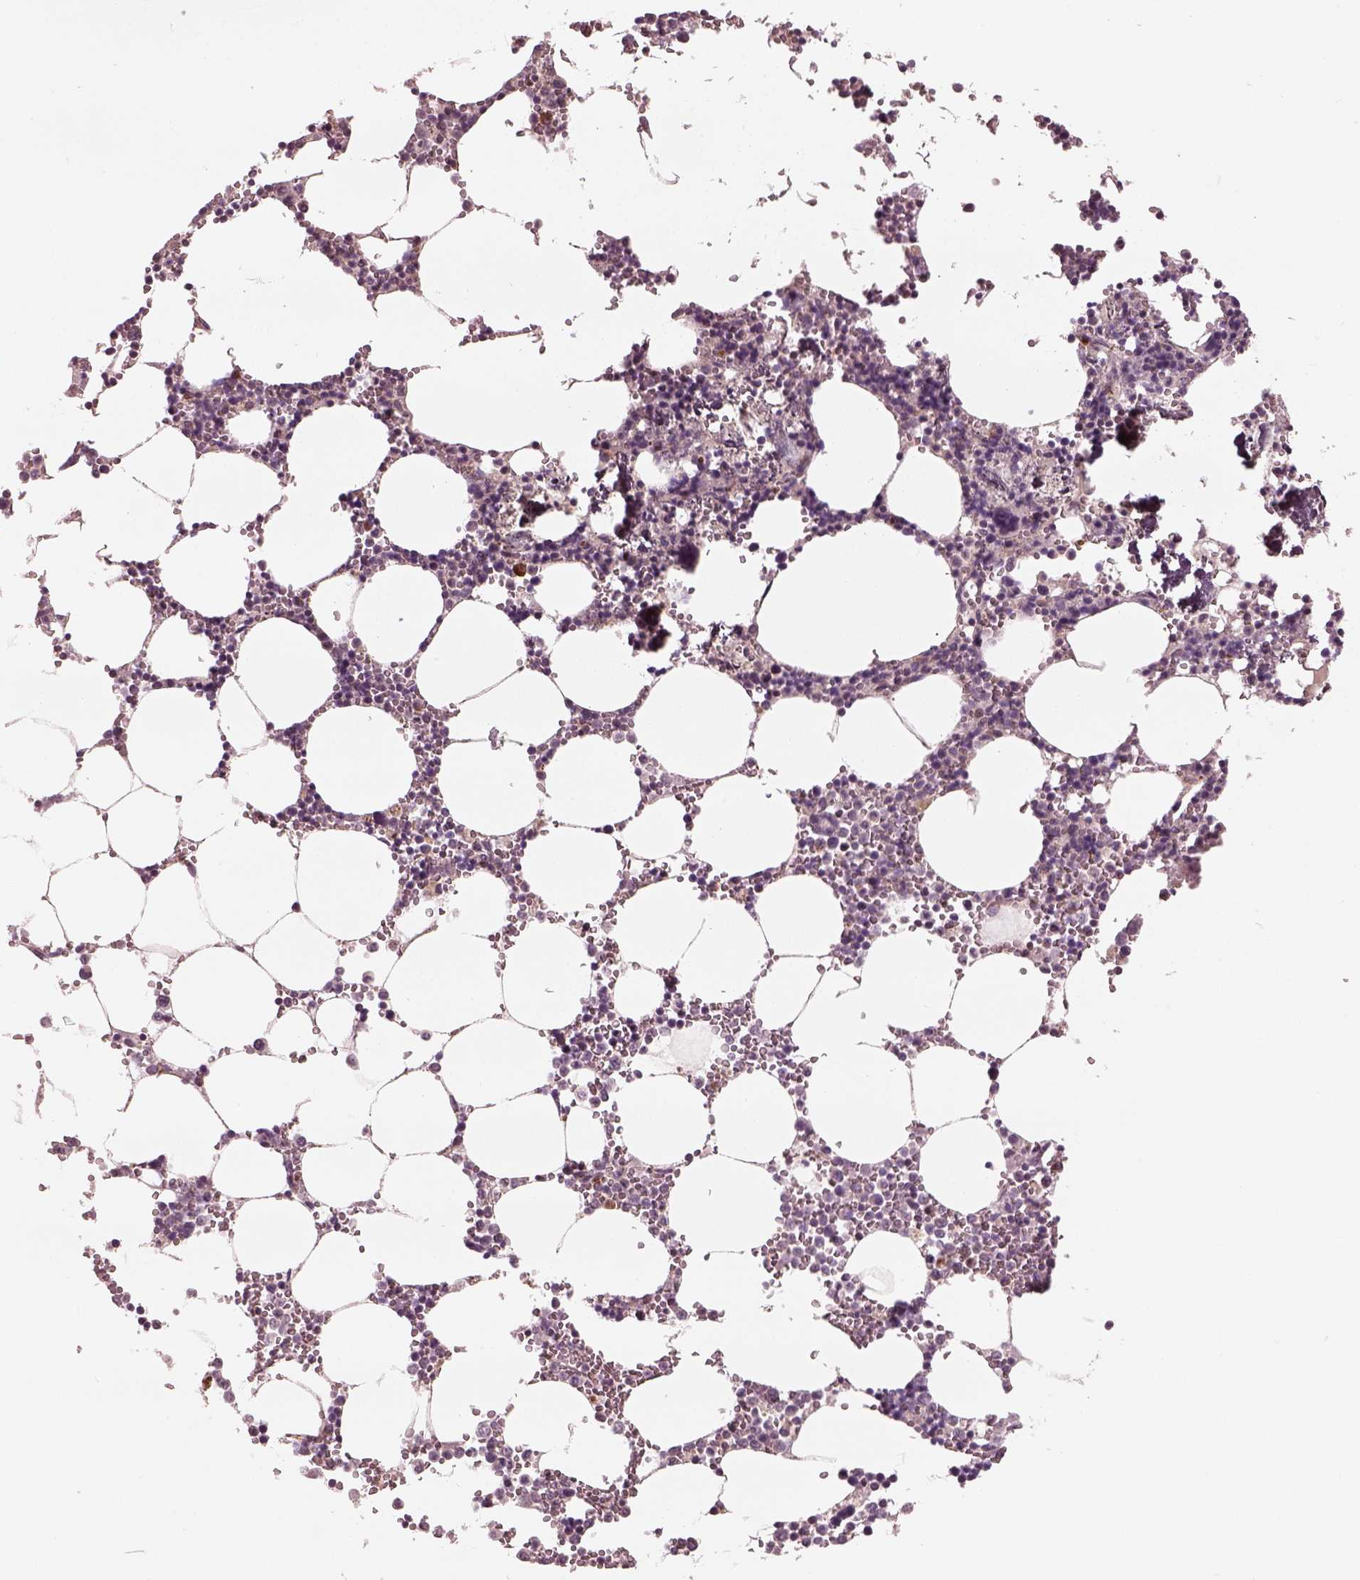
{"staining": {"intensity": "moderate", "quantity": "<25%", "location": "cytoplasmic/membranous"}, "tissue": "bone marrow", "cell_type": "Hematopoietic cells", "image_type": "normal", "snomed": [{"axis": "morphology", "description": "Normal tissue, NOS"}, {"axis": "topography", "description": "Bone marrow"}], "caption": "Immunohistochemical staining of normal human bone marrow demonstrates low levels of moderate cytoplasmic/membranous staining in approximately <25% of hematopoietic cells.", "gene": "SDCBP2", "patient": {"sex": "male", "age": 54}}